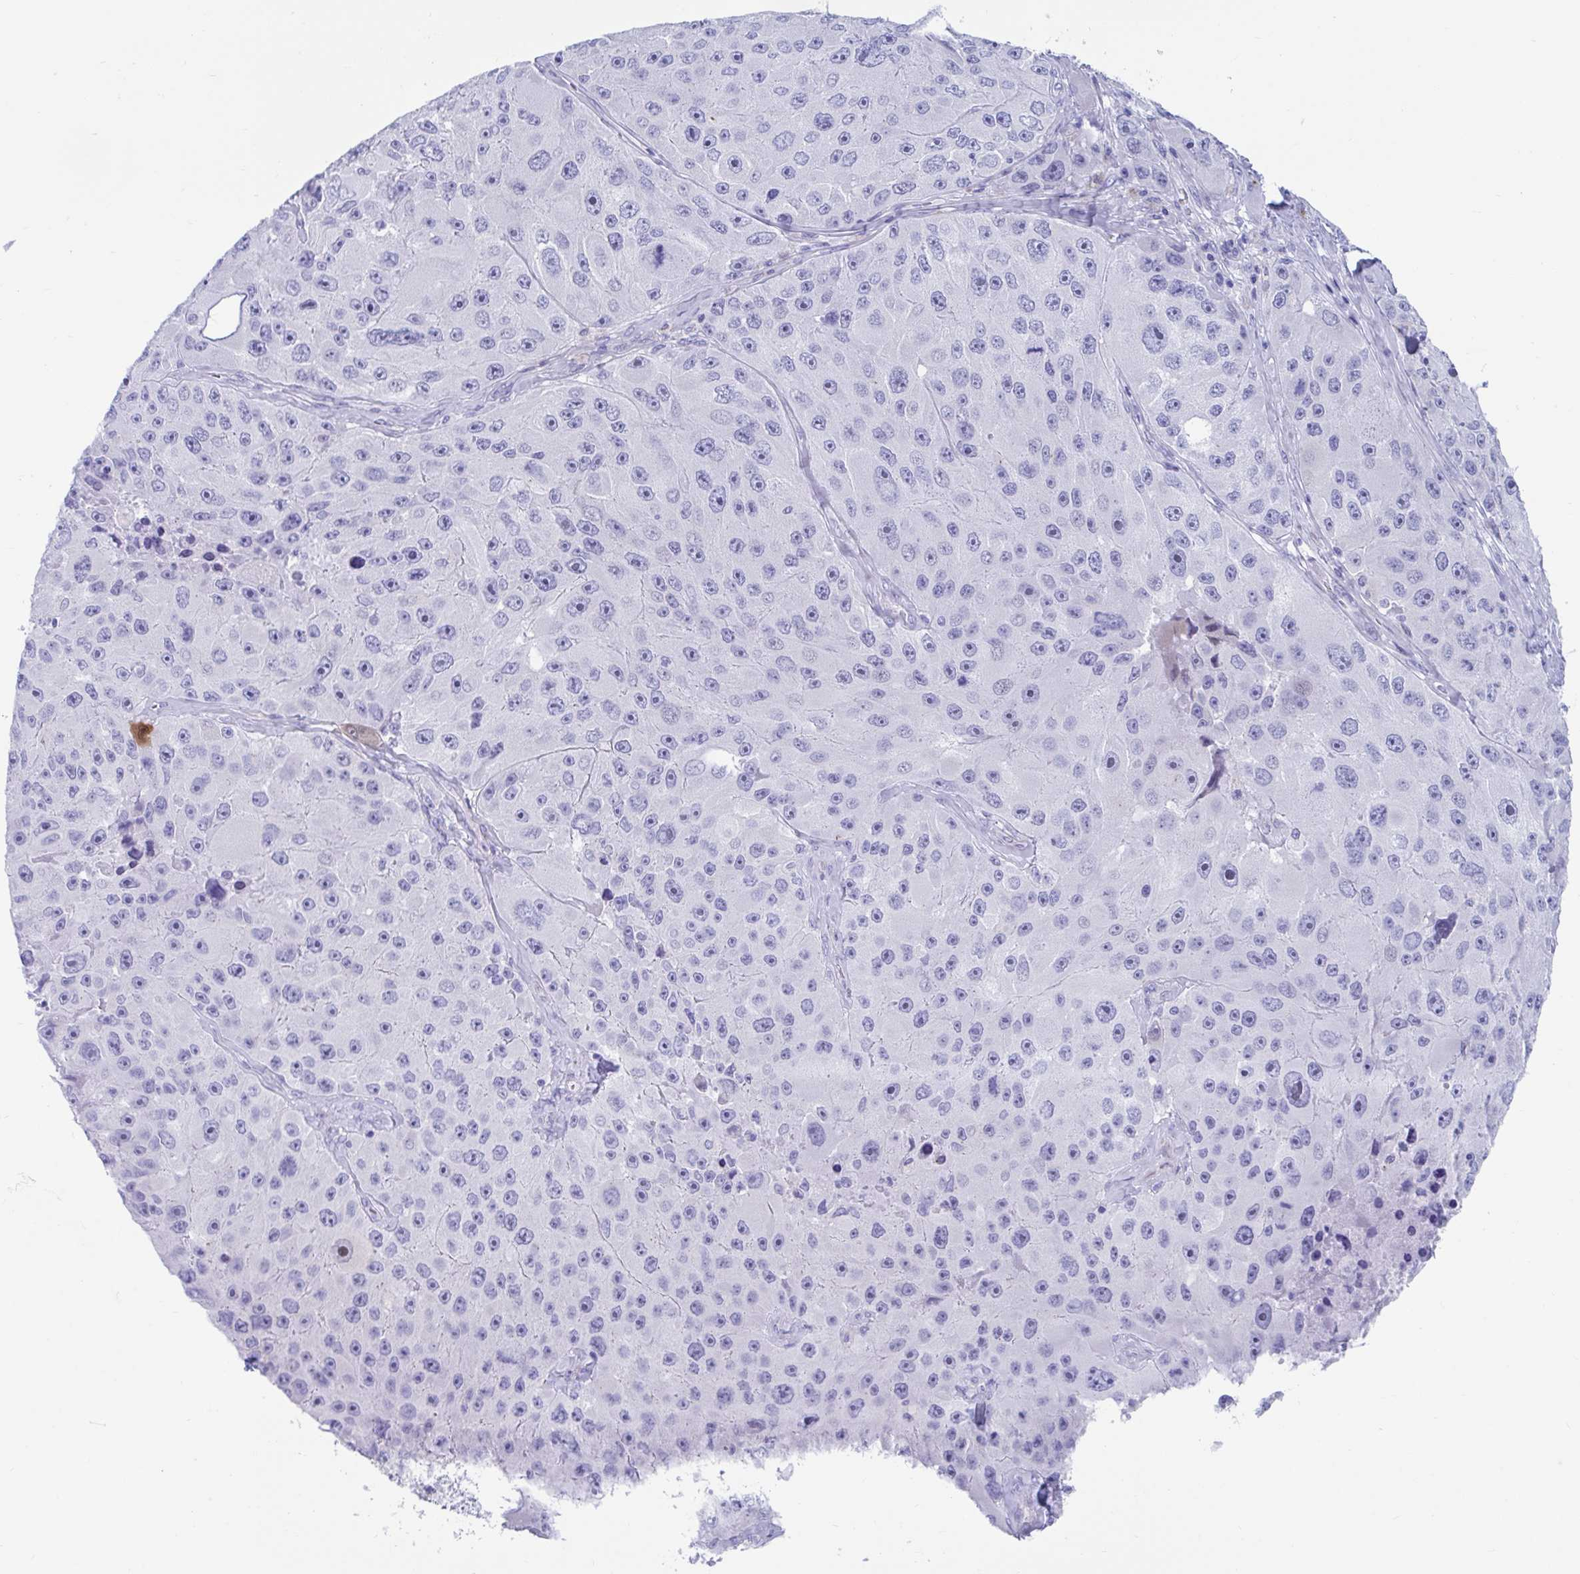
{"staining": {"intensity": "negative", "quantity": "none", "location": "none"}, "tissue": "melanoma", "cell_type": "Tumor cells", "image_type": "cancer", "snomed": [{"axis": "morphology", "description": "Malignant melanoma, Metastatic site"}, {"axis": "topography", "description": "Lymph node"}], "caption": "Histopathology image shows no significant protein expression in tumor cells of melanoma.", "gene": "TTC30B", "patient": {"sex": "male", "age": 62}}